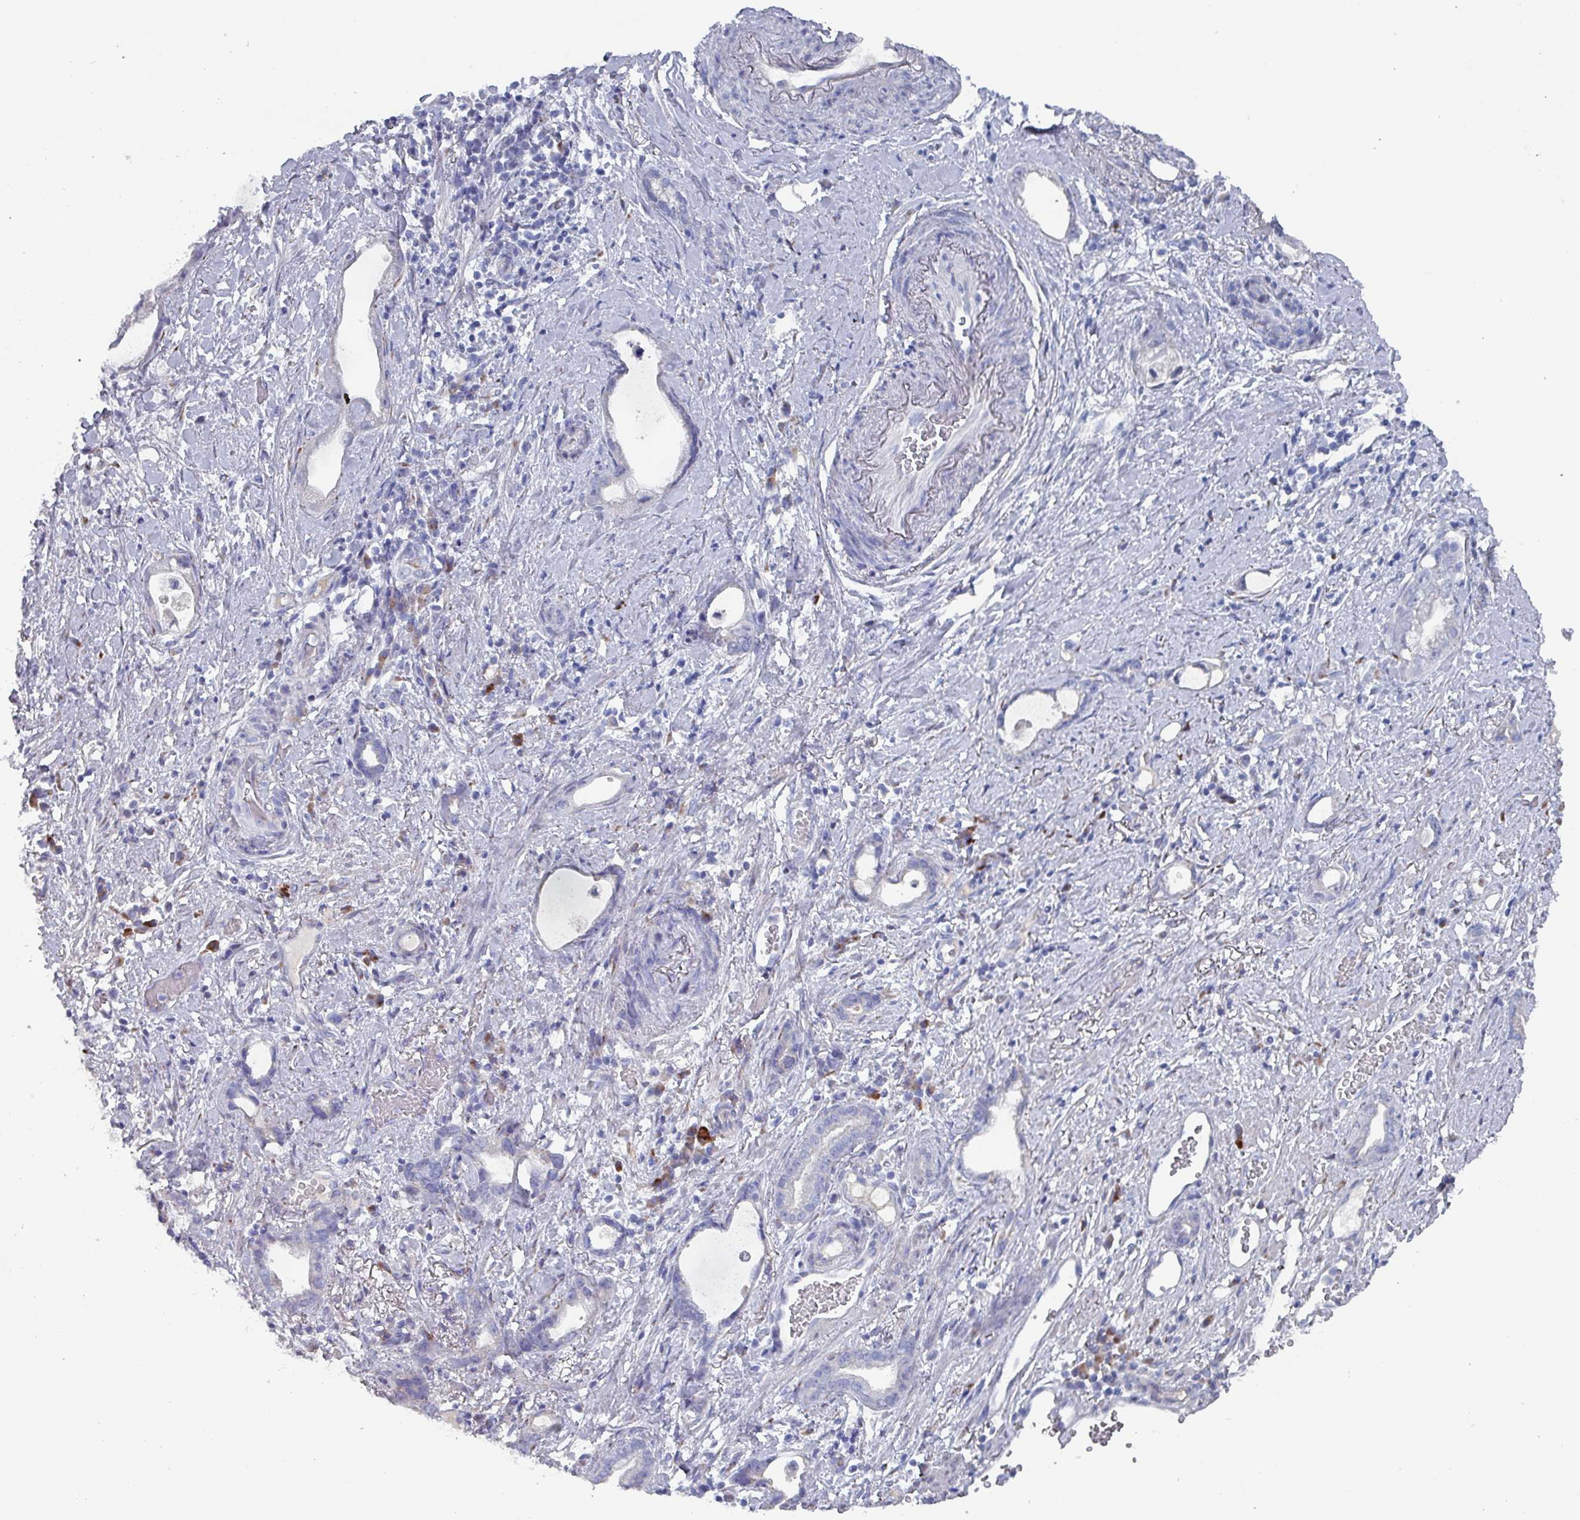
{"staining": {"intensity": "negative", "quantity": "none", "location": "none"}, "tissue": "stomach cancer", "cell_type": "Tumor cells", "image_type": "cancer", "snomed": [{"axis": "morphology", "description": "Adenocarcinoma, NOS"}, {"axis": "topography", "description": "Stomach"}], "caption": "High magnification brightfield microscopy of stomach adenocarcinoma stained with DAB (brown) and counterstained with hematoxylin (blue): tumor cells show no significant positivity.", "gene": "DRD5", "patient": {"sex": "male", "age": 55}}